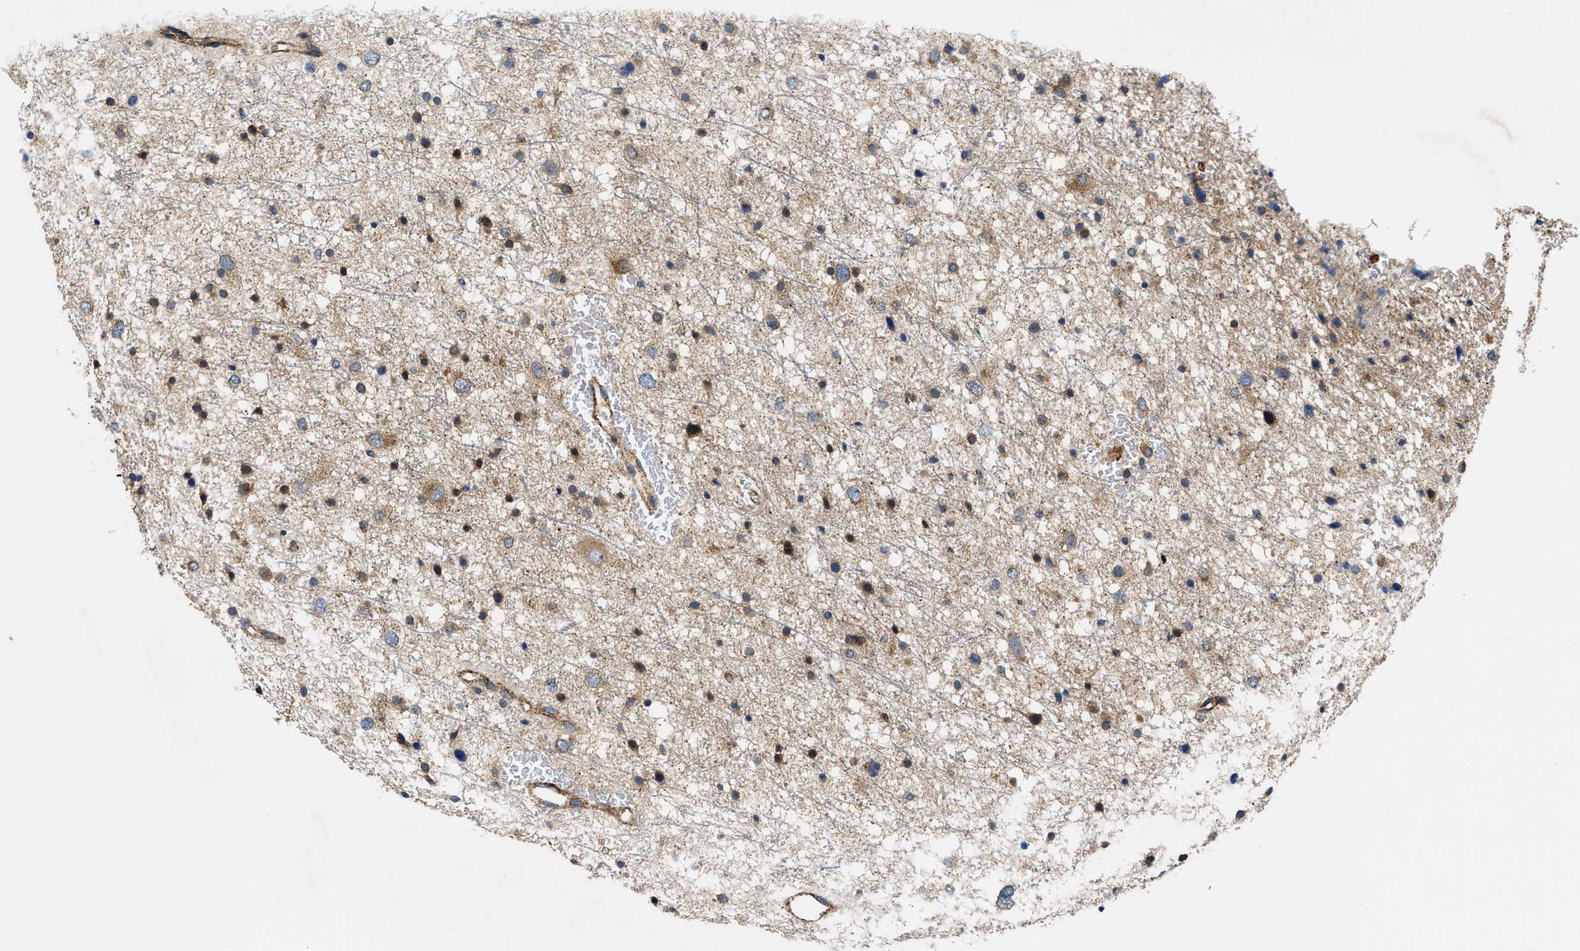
{"staining": {"intensity": "moderate", "quantity": "<25%", "location": "cytoplasmic/membranous"}, "tissue": "glioma", "cell_type": "Tumor cells", "image_type": "cancer", "snomed": [{"axis": "morphology", "description": "Glioma, malignant, Low grade"}, {"axis": "topography", "description": "Brain"}], "caption": "The histopathology image demonstrates immunohistochemical staining of malignant glioma (low-grade). There is moderate cytoplasmic/membranous positivity is present in approximately <25% of tumor cells.", "gene": "CCM2", "patient": {"sex": "female", "age": 37}}